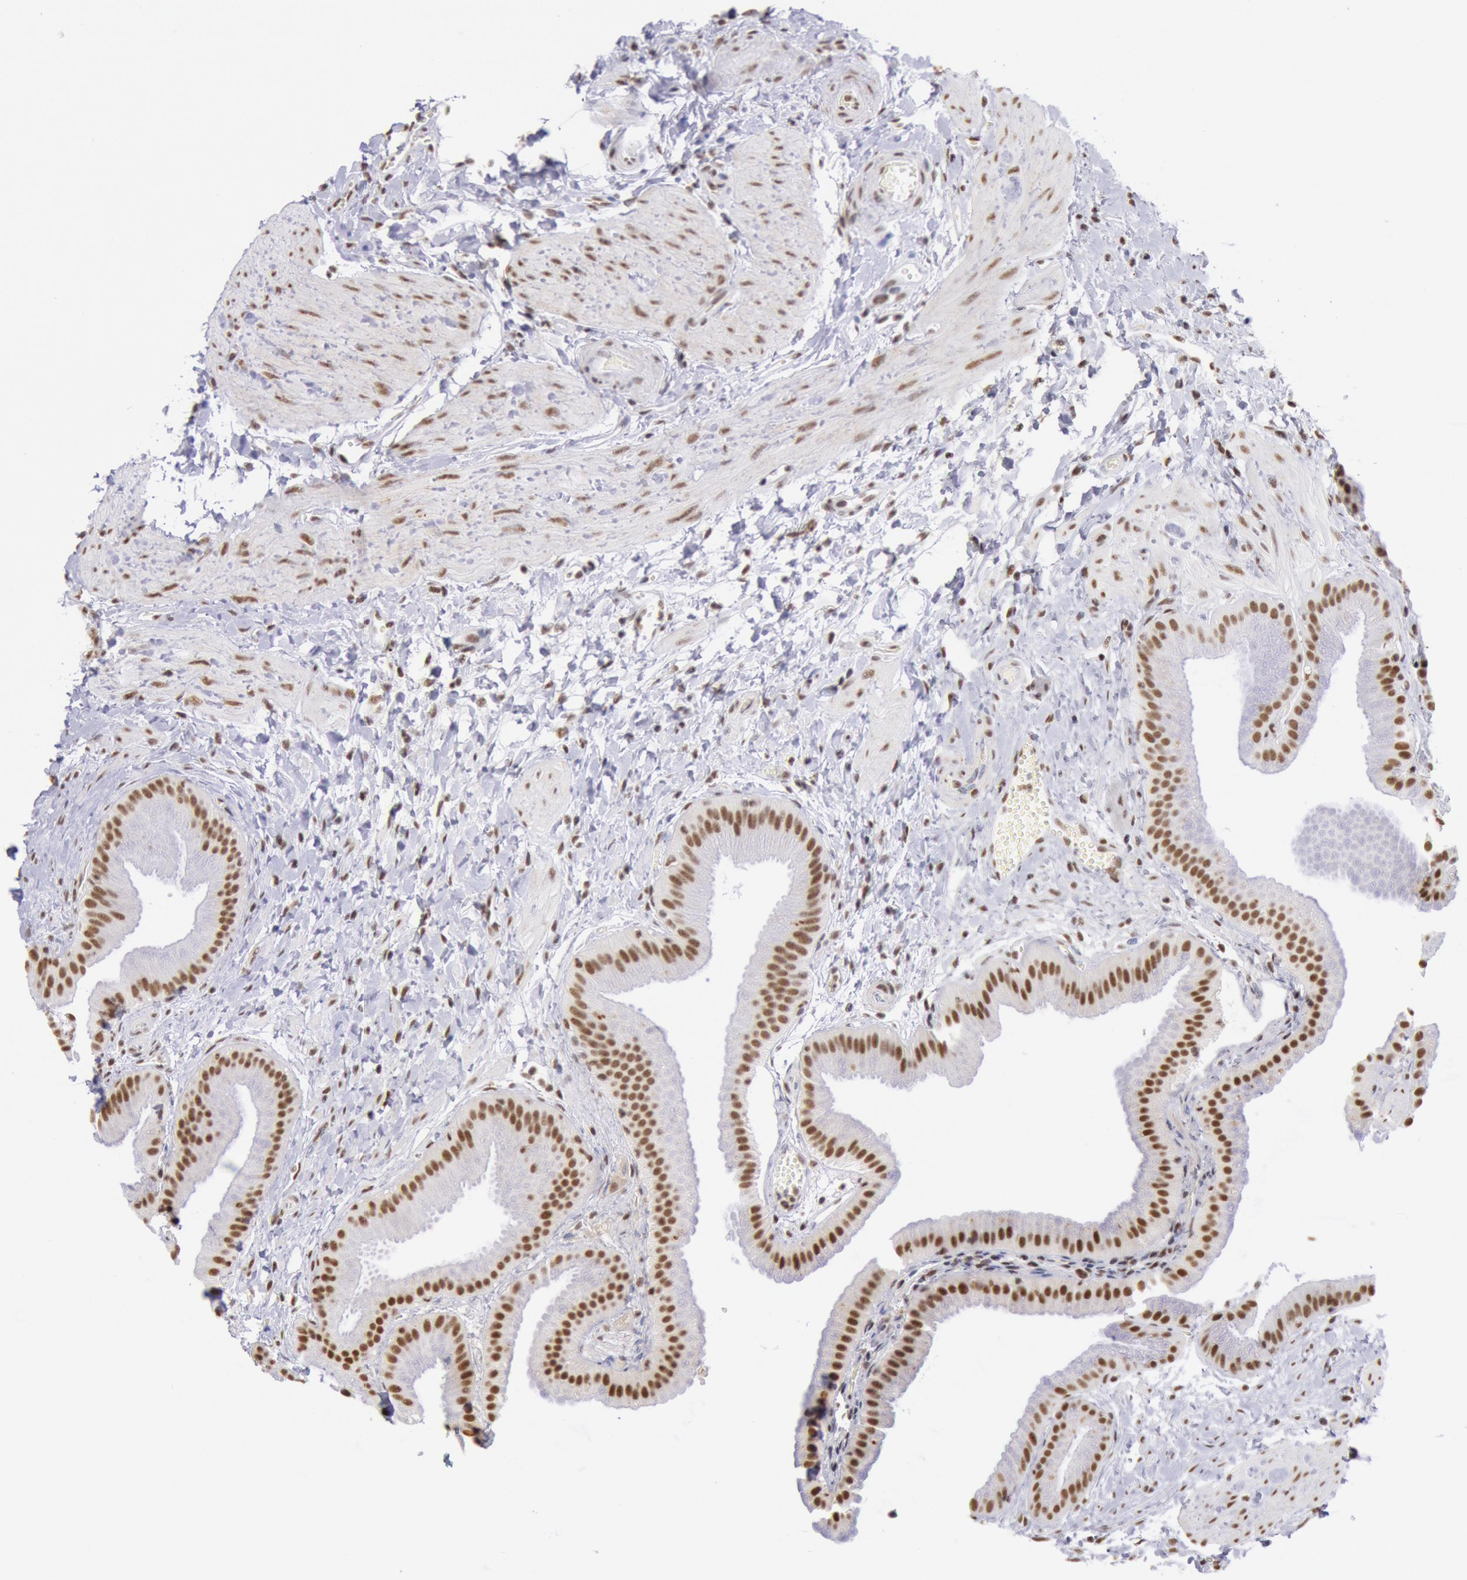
{"staining": {"intensity": "strong", "quantity": ">75%", "location": "nuclear"}, "tissue": "gallbladder", "cell_type": "Glandular cells", "image_type": "normal", "snomed": [{"axis": "morphology", "description": "Normal tissue, NOS"}, {"axis": "topography", "description": "Gallbladder"}], "caption": "IHC image of normal gallbladder: gallbladder stained using immunohistochemistry (IHC) reveals high levels of strong protein expression localized specifically in the nuclear of glandular cells, appearing as a nuclear brown color.", "gene": "SNRPD3", "patient": {"sex": "female", "age": 63}}